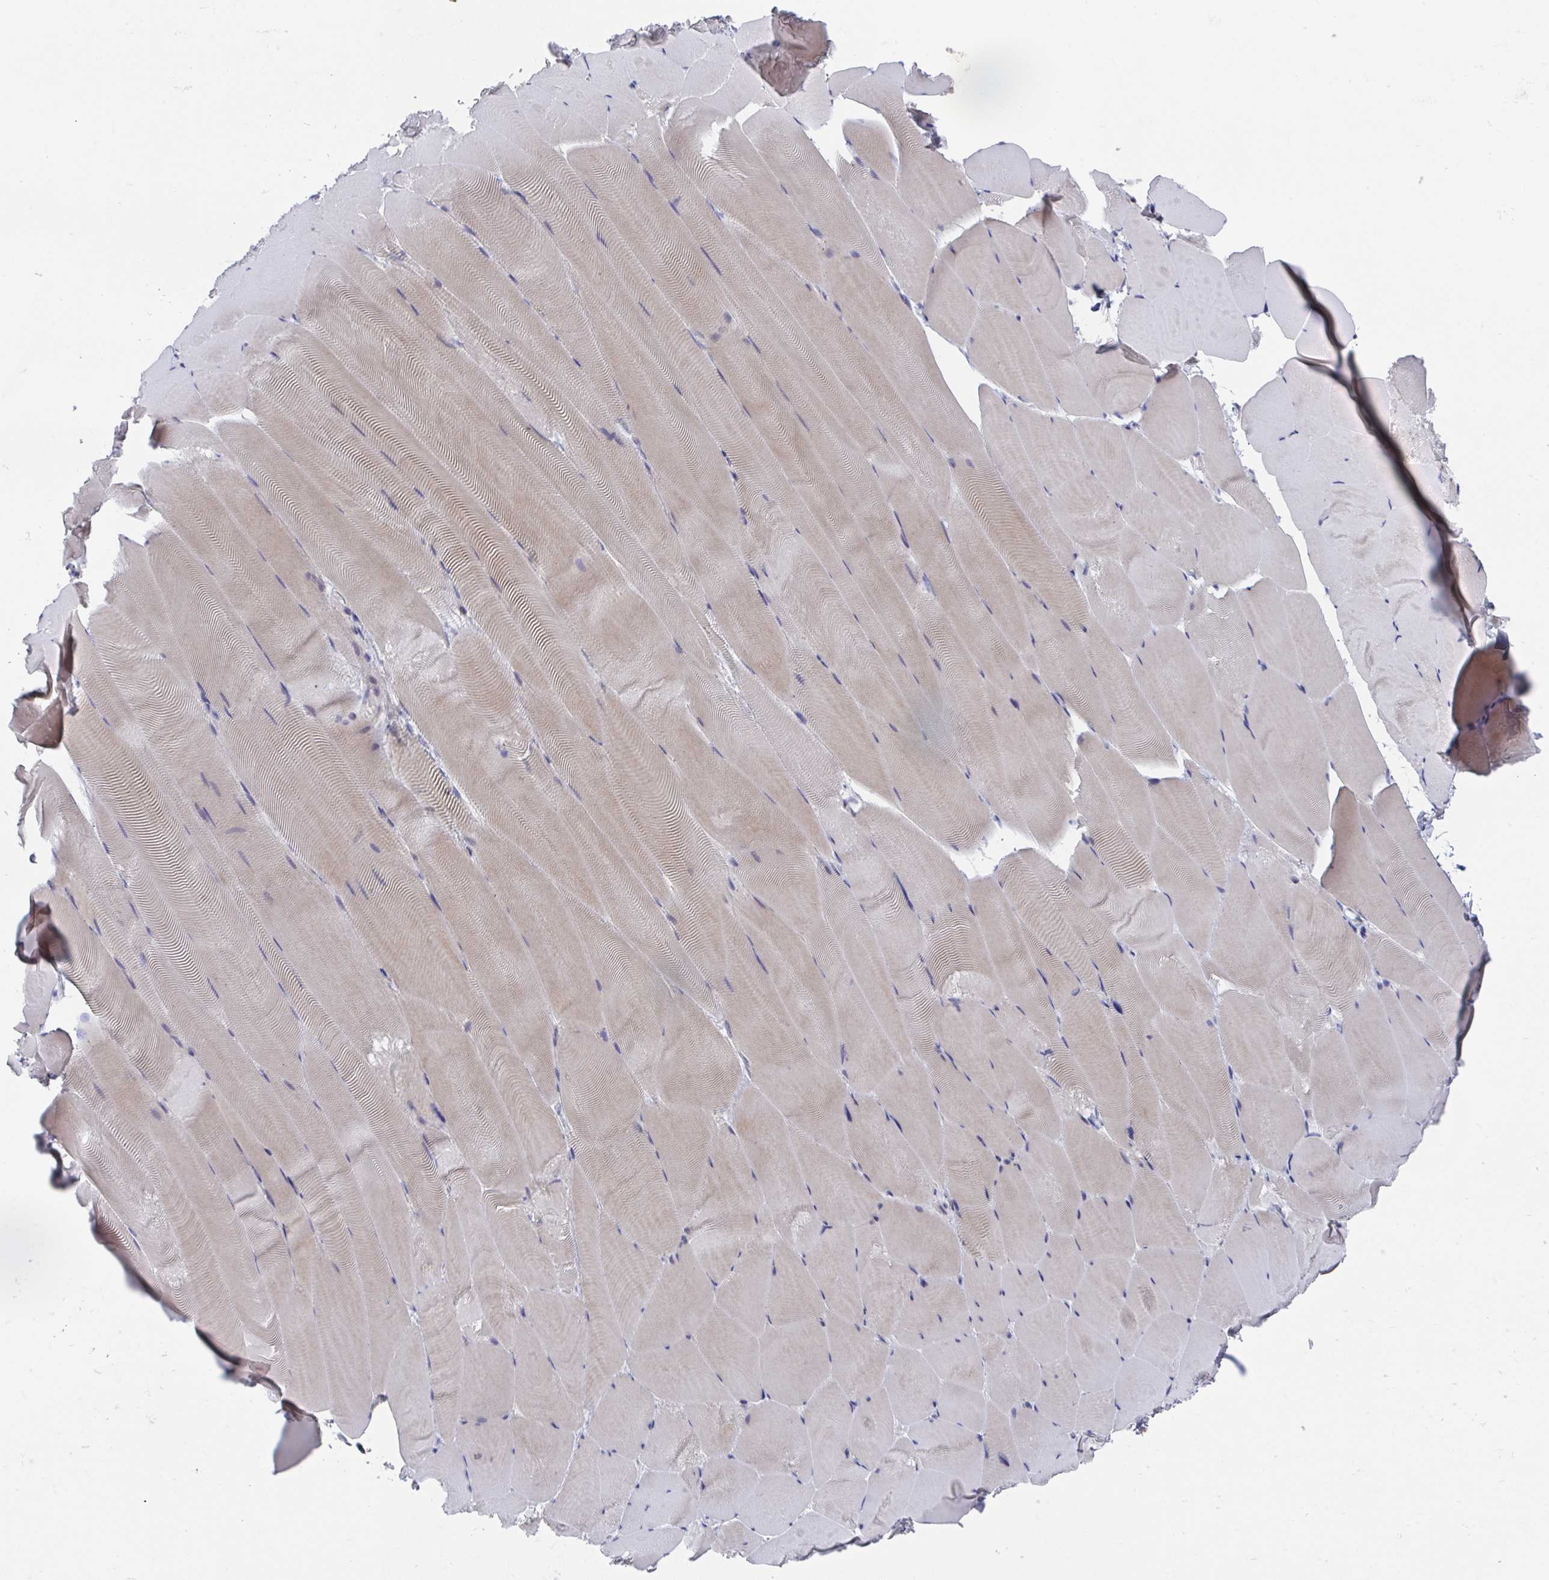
{"staining": {"intensity": "weak", "quantity": "25%-75%", "location": "cytoplasmic/membranous"}, "tissue": "skeletal muscle", "cell_type": "Myocytes", "image_type": "normal", "snomed": [{"axis": "morphology", "description": "Normal tissue, NOS"}, {"axis": "topography", "description": "Skeletal muscle"}], "caption": "The immunohistochemical stain shows weak cytoplasmic/membranous staining in myocytes of unremarkable skeletal muscle. Using DAB (brown) and hematoxylin (blue) stains, captured at high magnification using brightfield microscopy.", "gene": "JMJD1C", "patient": {"sex": "female", "age": 64}}